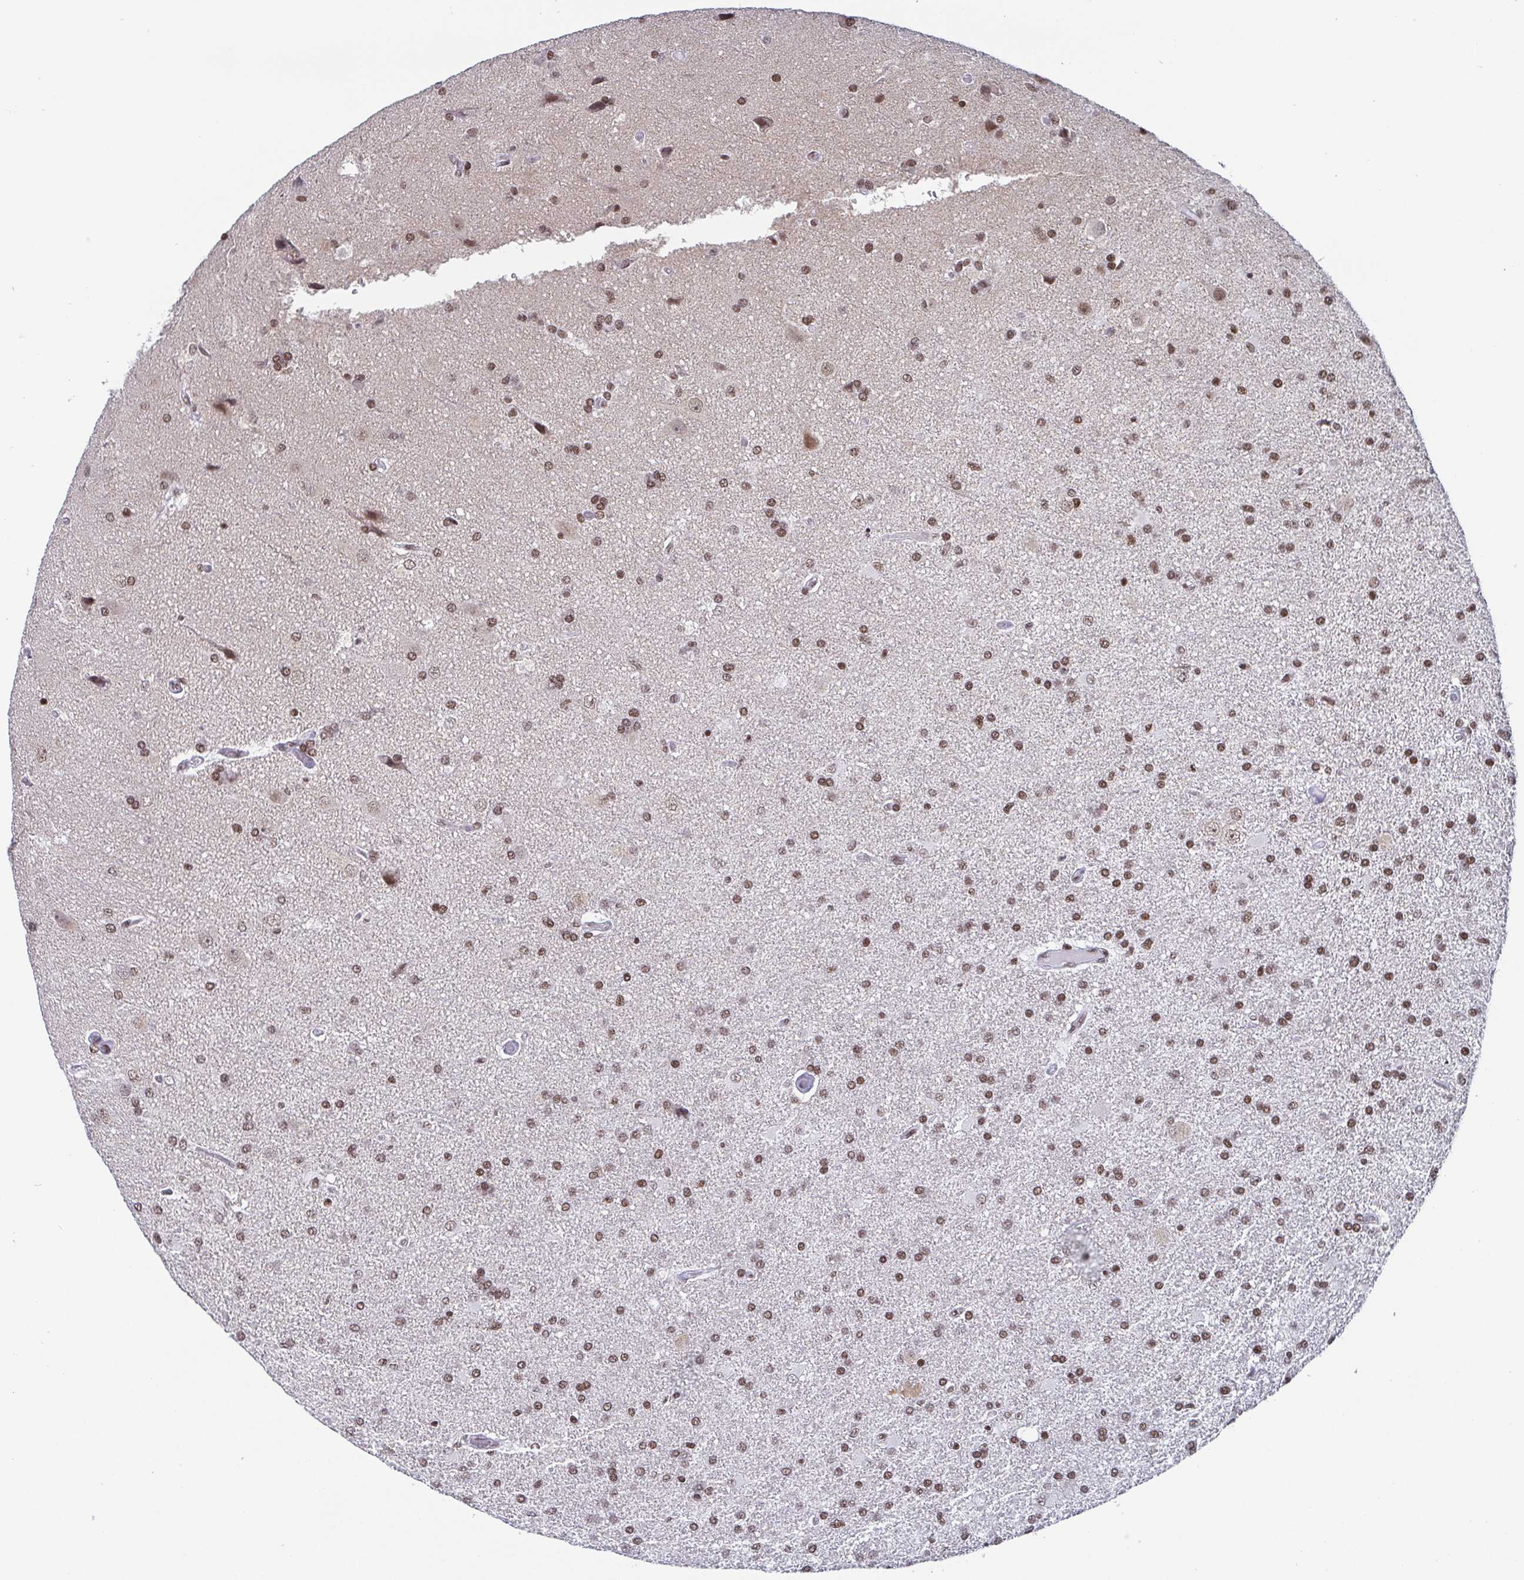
{"staining": {"intensity": "weak", "quantity": ">75%", "location": "nuclear"}, "tissue": "glioma", "cell_type": "Tumor cells", "image_type": "cancer", "snomed": [{"axis": "morphology", "description": "Glioma, malignant, High grade"}, {"axis": "topography", "description": "Brain"}], "caption": "This is an image of IHC staining of high-grade glioma (malignant), which shows weak positivity in the nuclear of tumor cells.", "gene": "CTCF", "patient": {"sex": "male", "age": 68}}